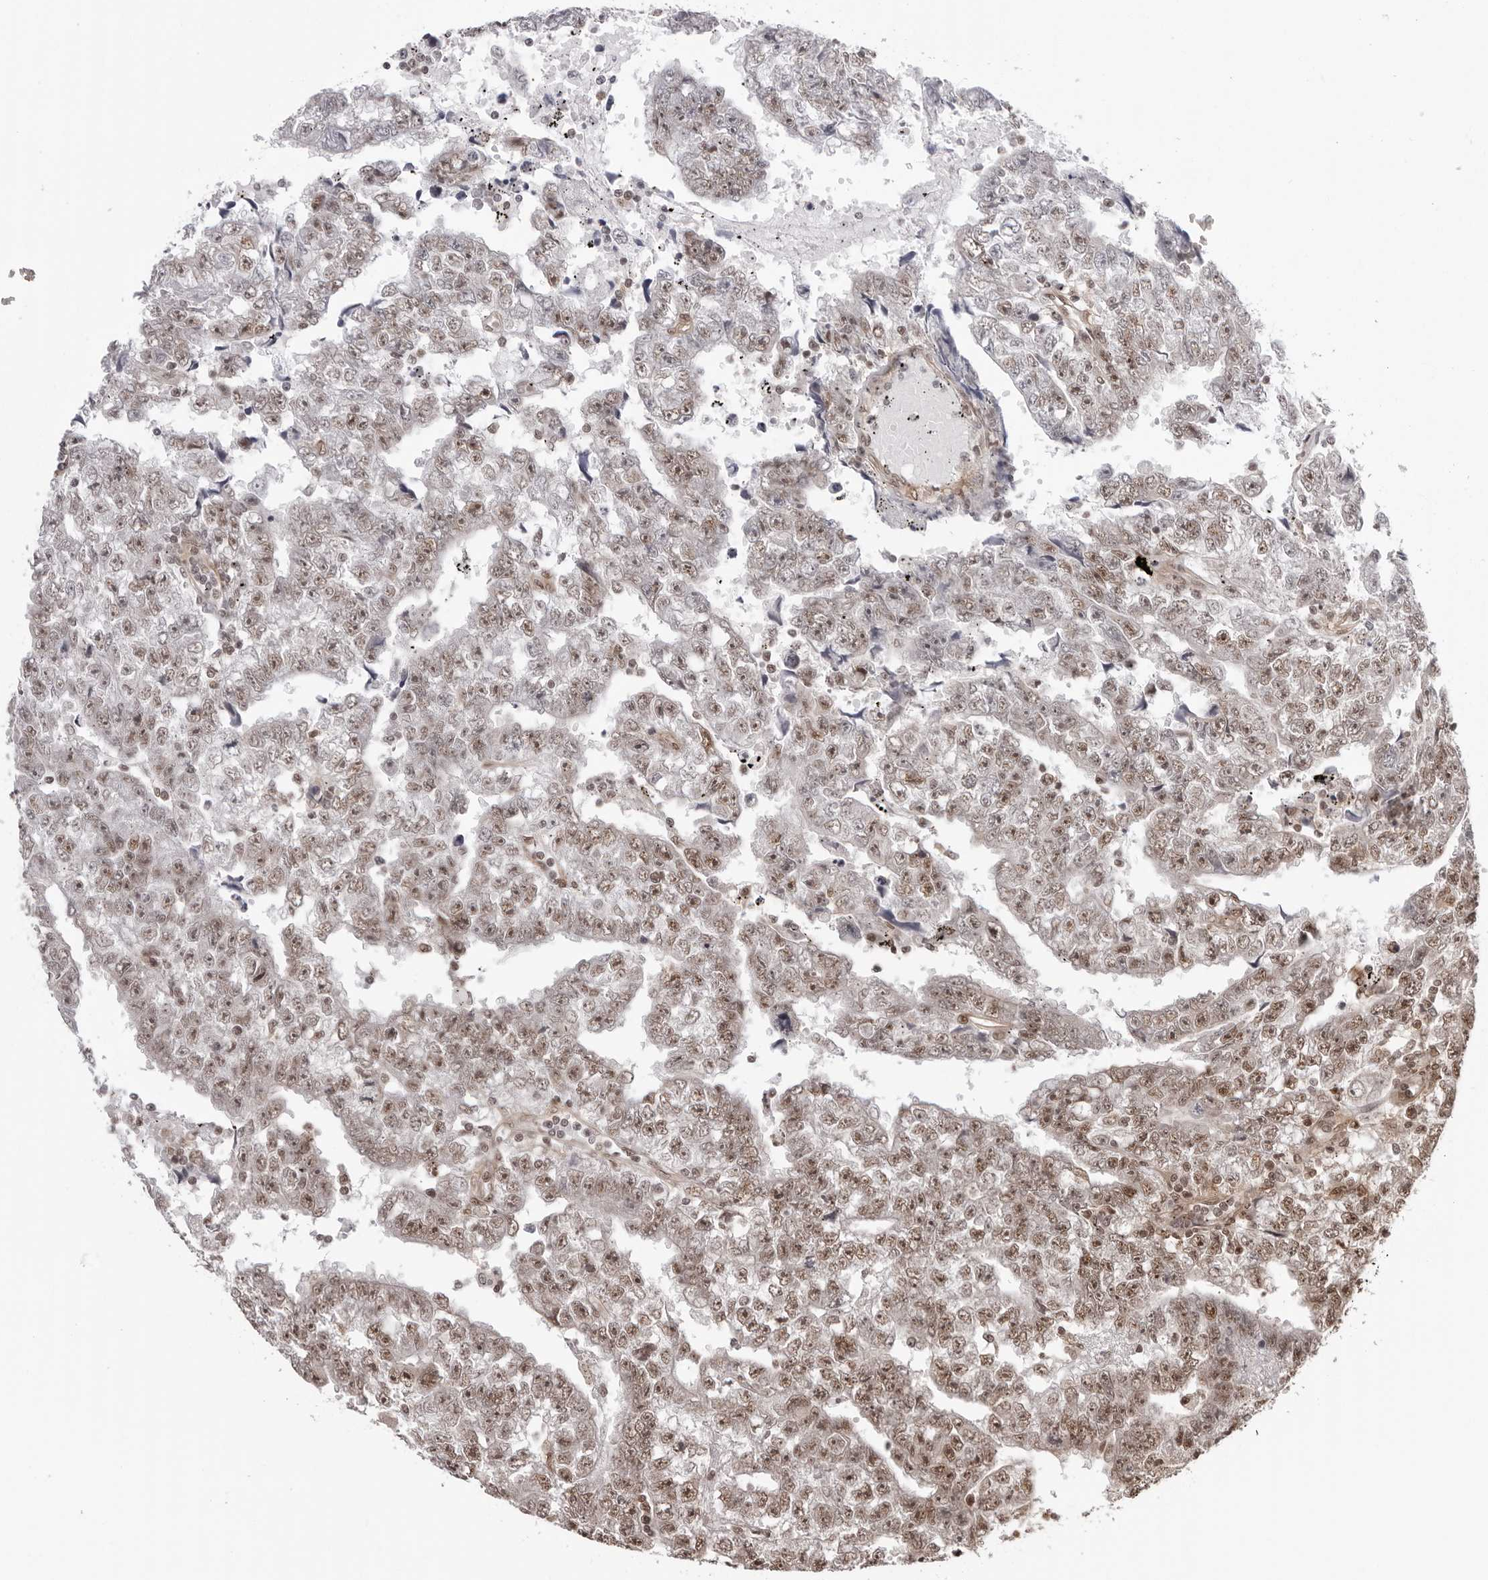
{"staining": {"intensity": "weak", "quantity": ">75%", "location": "nuclear"}, "tissue": "testis cancer", "cell_type": "Tumor cells", "image_type": "cancer", "snomed": [{"axis": "morphology", "description": "Carcinoma, Embryonal, NOS"}, {"axis": "topography", "description": "Testis"}], "caption": "Human testis cancer (embryonal carcinoma) stained for a protein (brown) reveals weak nuclear positive staining in about >75% of tumor cells.", "gene": "SDE2", "patient": {"sex": "male", "age": 25}}